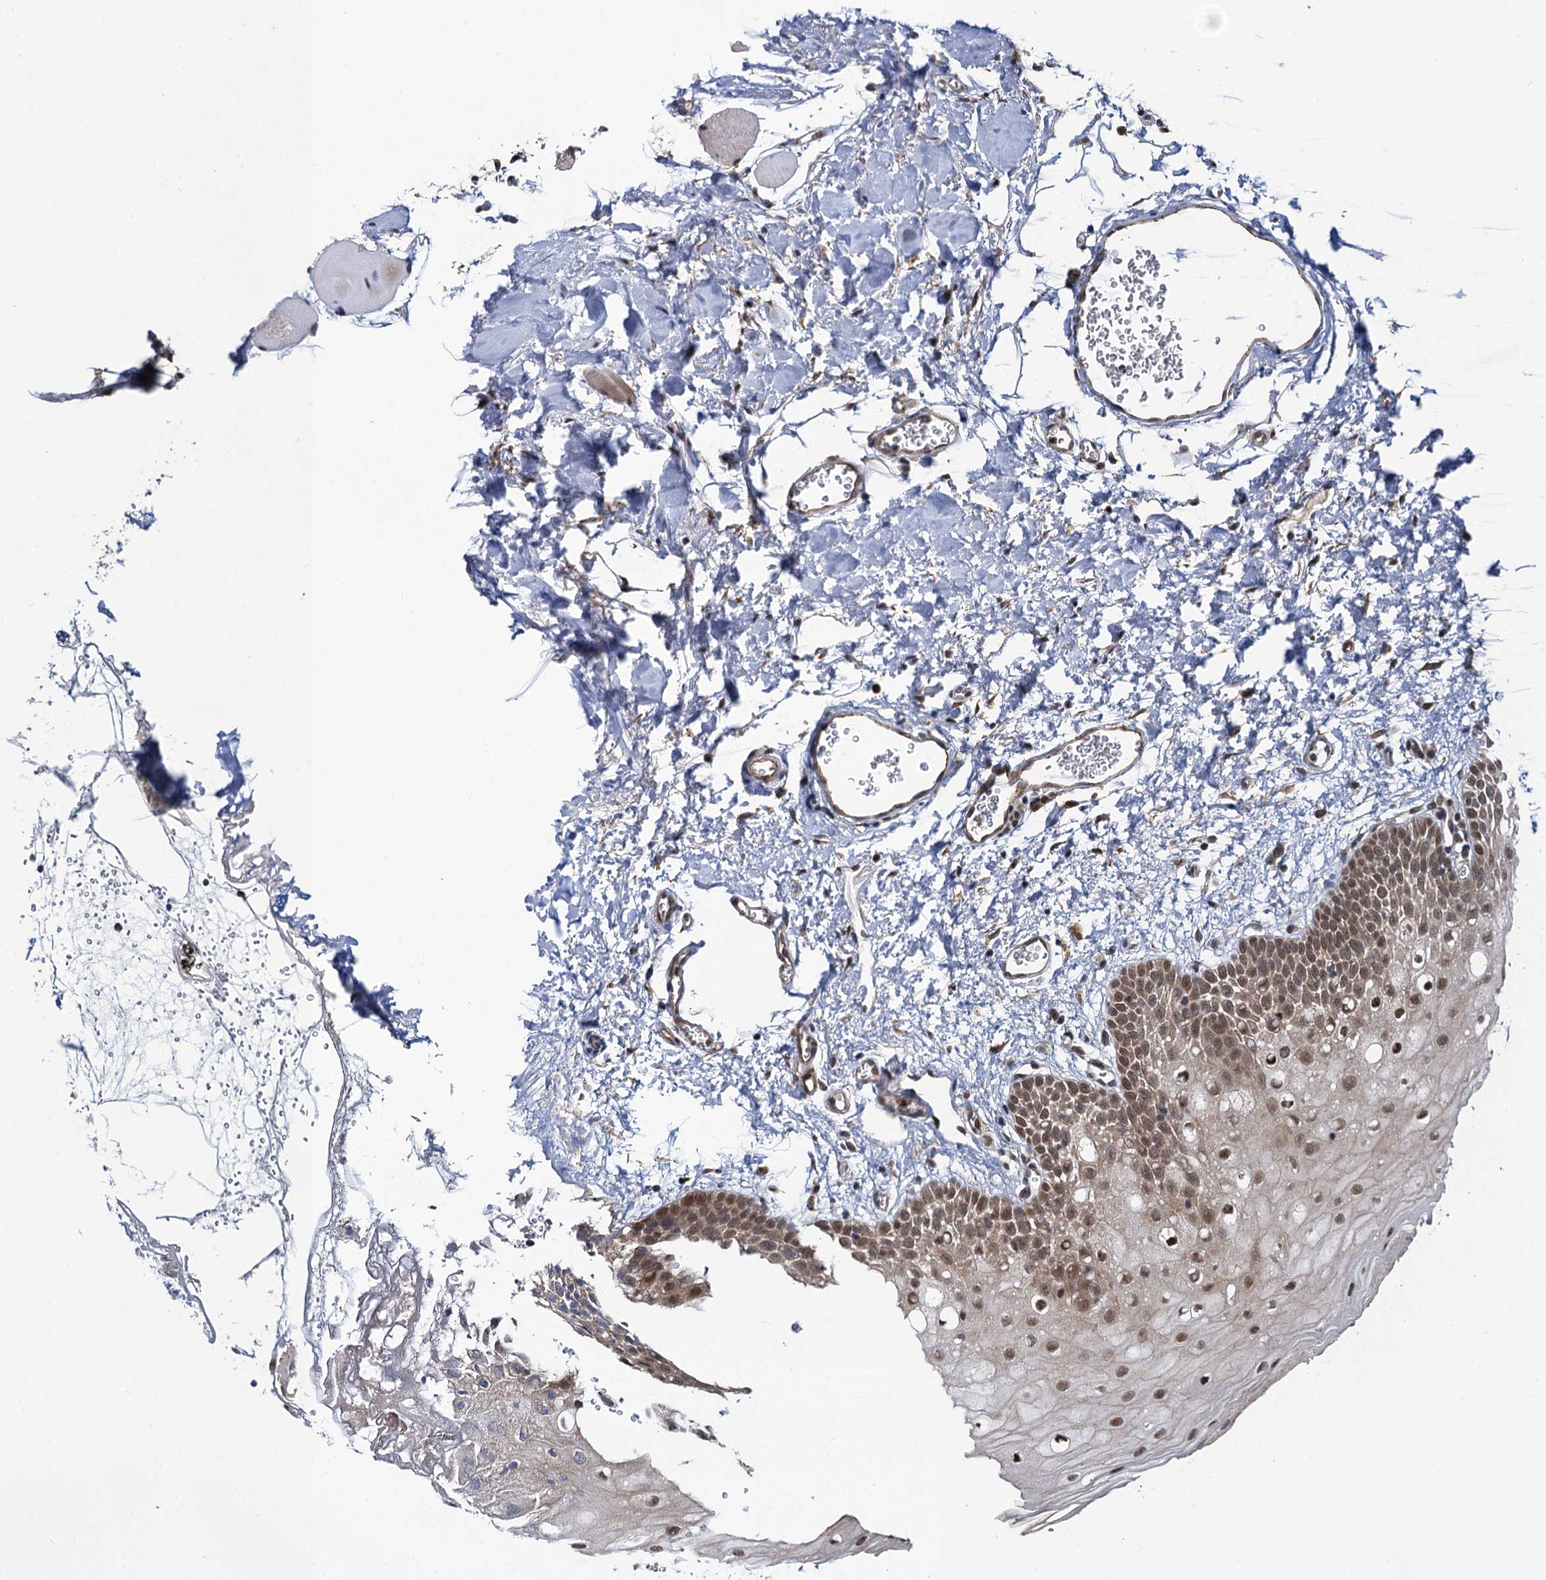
{"staining": {"intensity": "moderate", "quantity": ">75%", "location": "cytoplasmic/membranous,nuclear"}, "tissue": "oral mucosa", "cell_type": "Squamous epithelial cells", "image_type": "normal", "snomed": [{"axis": "morphology", "description": "Normal tissue, NOS"}, {"axis": "topography", "description": "Oral tissue"}, {"axis": "topography", "description": "Tounge, NOS"}], "caption": "An image of human oral mucosa stained for a protein shows moderate cytoplasmic/membranous,nuclear brown staining in squamous epithelial cells. (Brightfield microscopy of DAB IHC at high magnification).", "gene": "EVX2", "patient": {"sex": "female", "age": 73}}